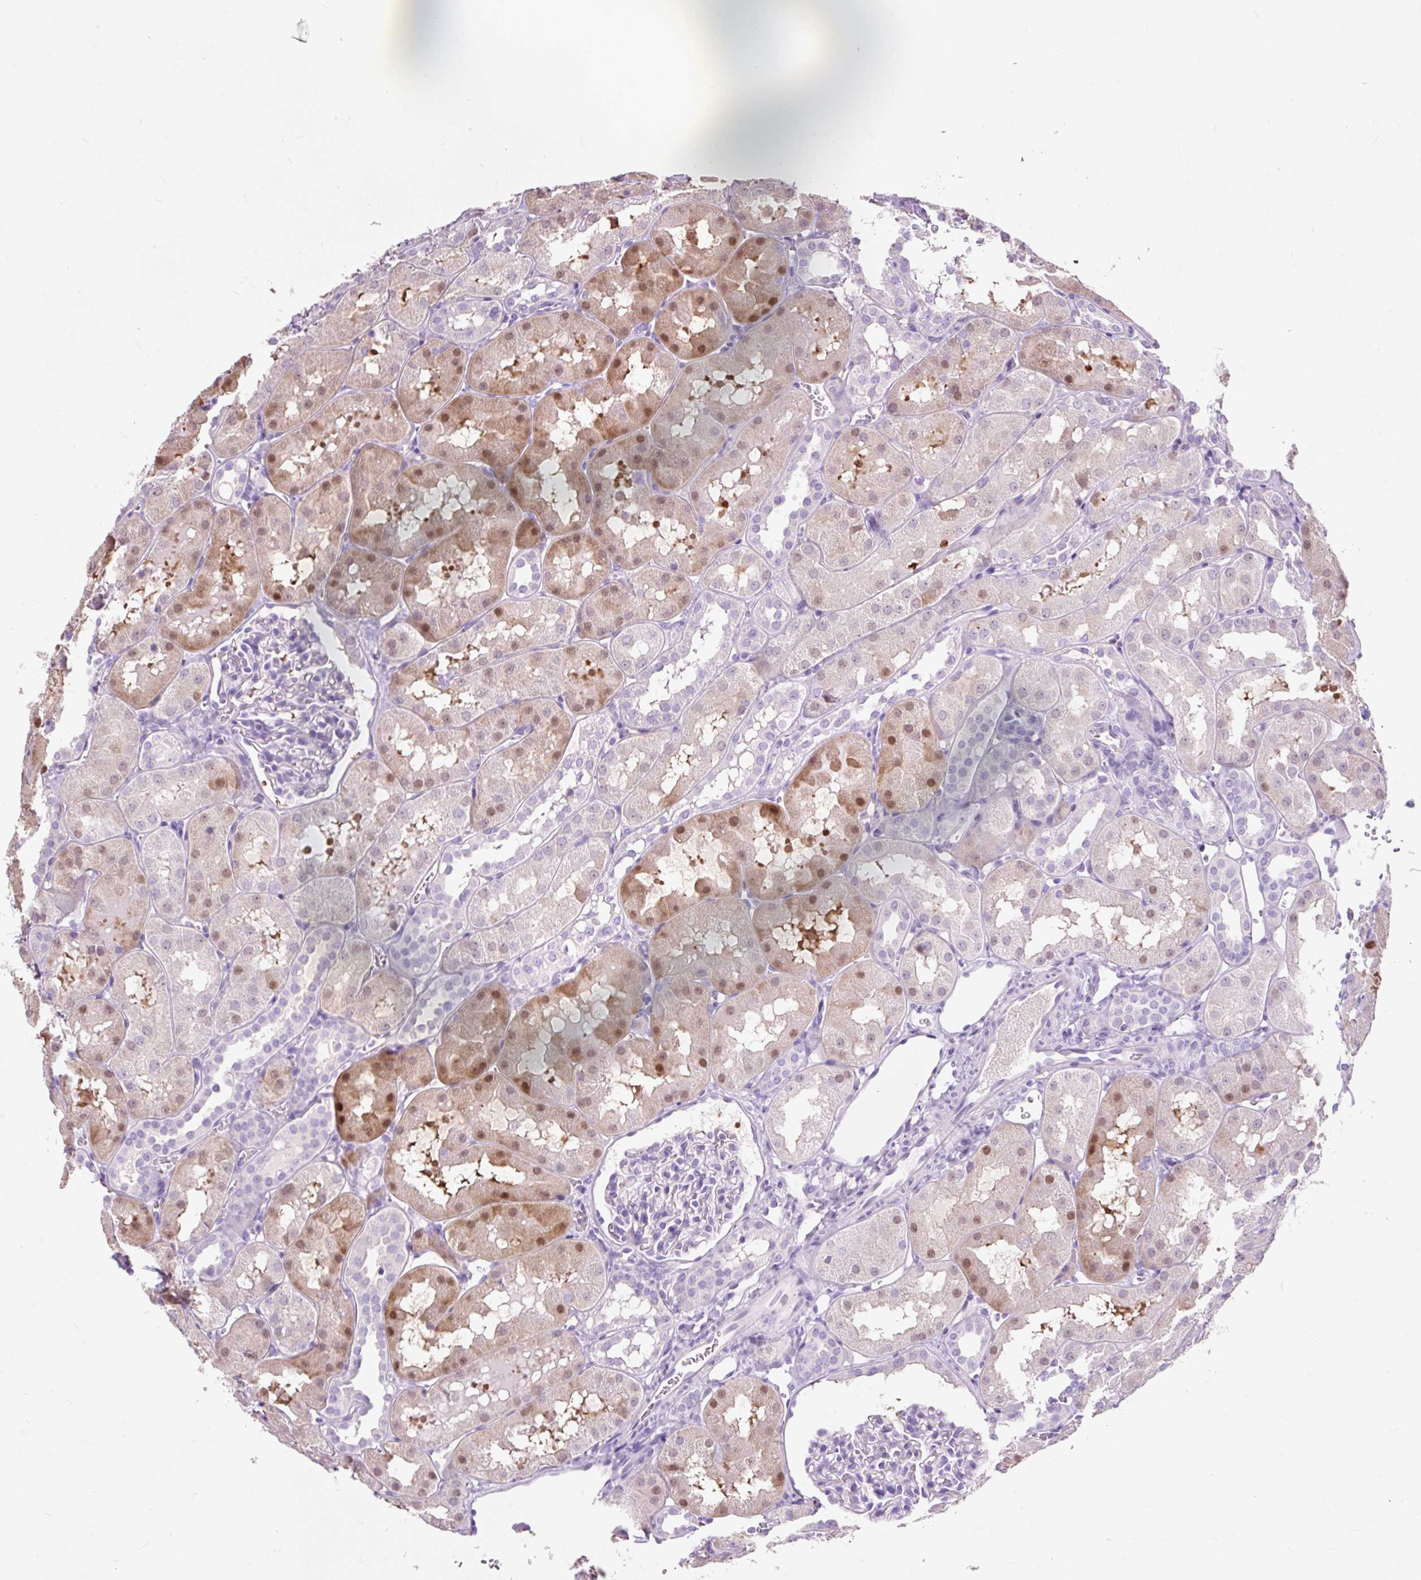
{"staining": {"intensity": "negative", "quantity": "none", "location": "none"}, "tissue": "kidney", "cell_type": "Cells in glomeruli", "image_type": "normal", "snomed": [{"axis": "morphology", "description": "Normal tissue, NOS"}, {"axis": "topography", "description": "Kidney"}, {"axis": "topography", "description": "Urinary bladder"}], "caption": "An IHC image of unremarkable kidney is shown. There is no staining in cells in glomeruli of kidney.", "gene": "OR10A7", "patient": {"sex": "male", "age": 16}}